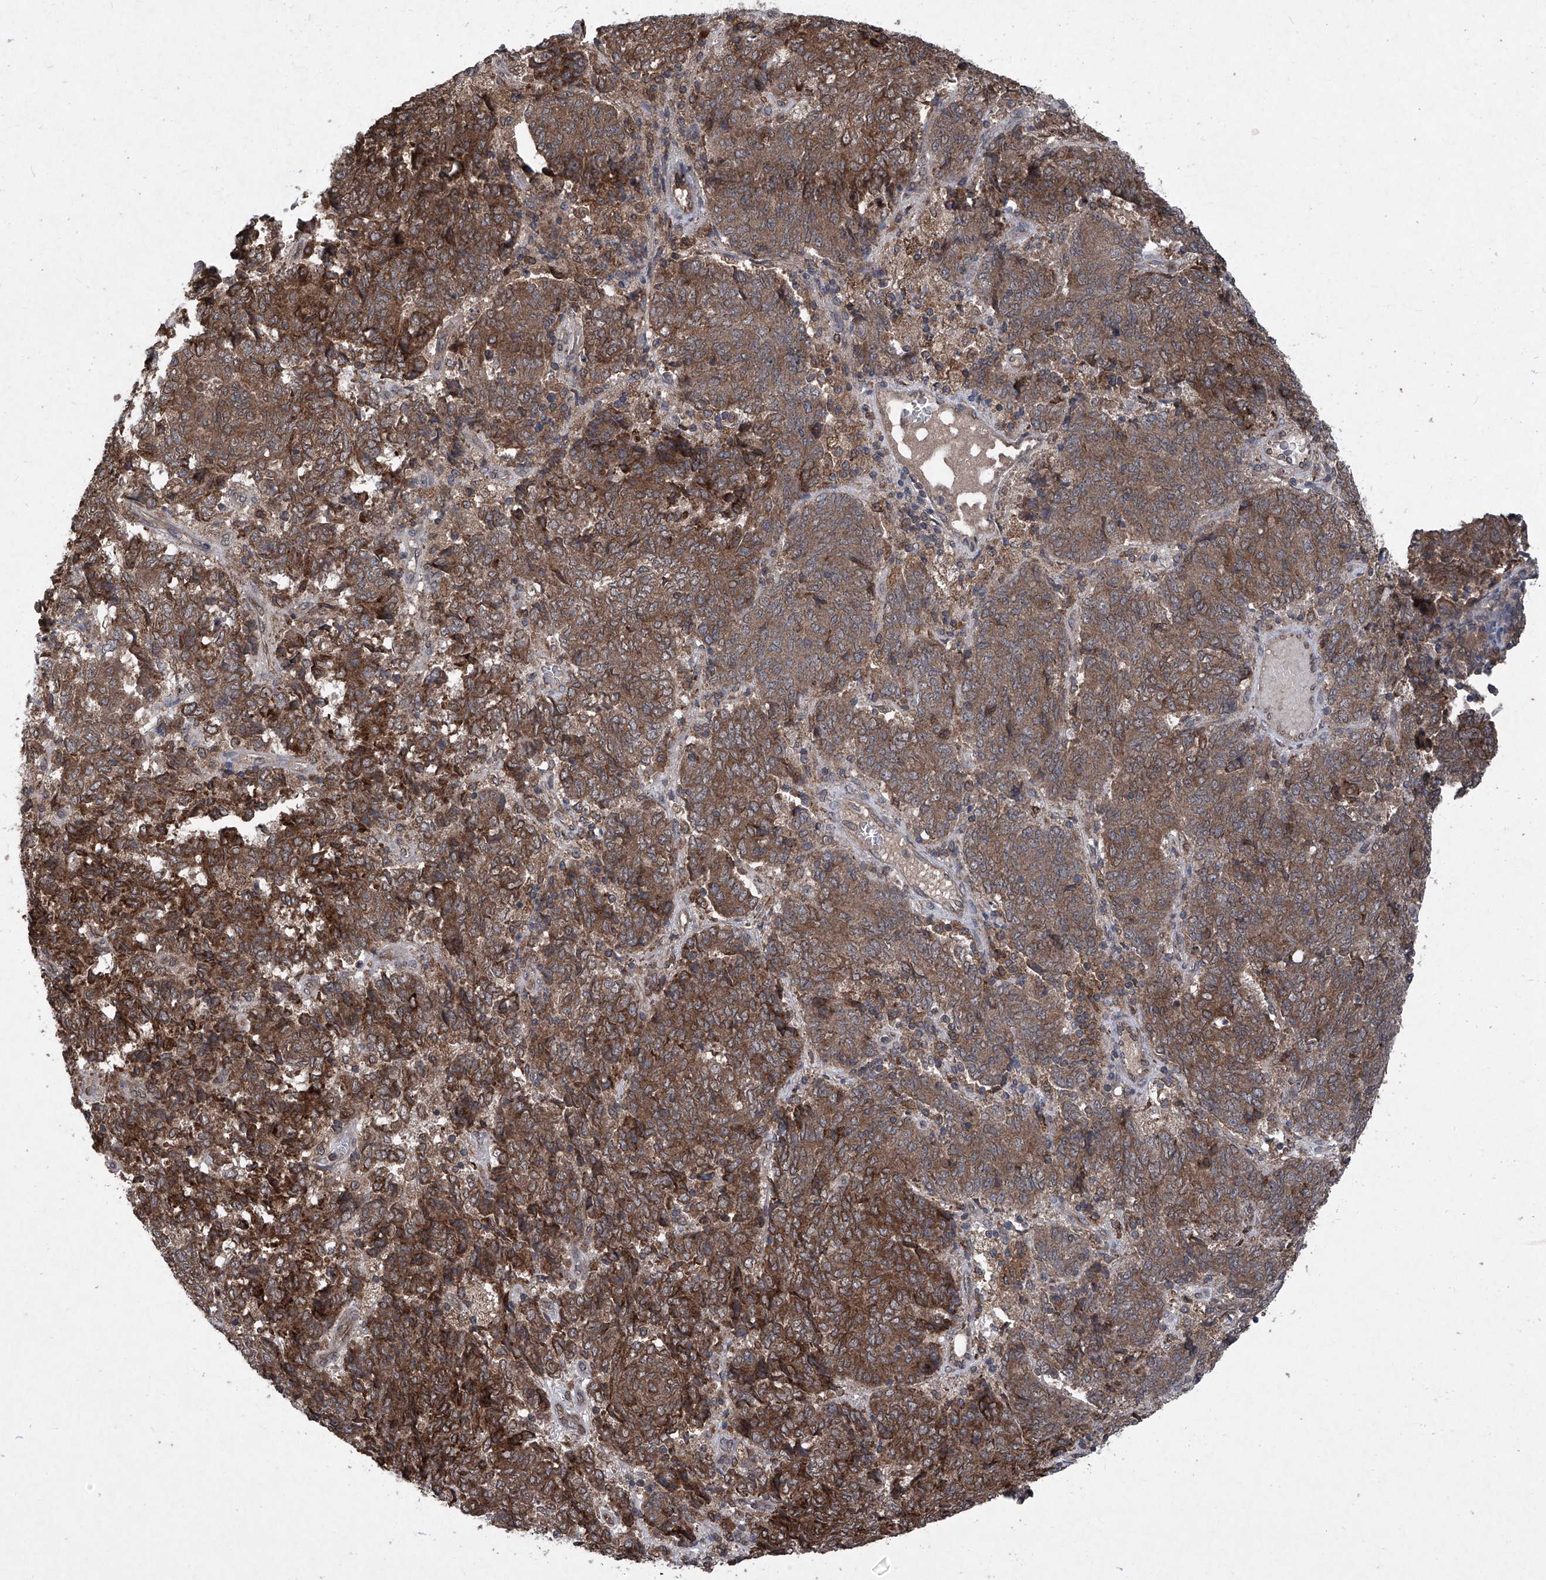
{"staining": {"intensity": "moderate", "quantity": ">75%", "location": "cytoplasmic/membranous"}, "tissue": "endometrial cancer", "cell_type": "Tumor cells", "image_type": "cancer", "snomed": [{"axis": "morphology", "description": "Adenocarcinoma, NOS"}, {"axis": "topography", "description": "Endometrium"}], "caption": "DAB immunohistochemical staining of human adenocarcinoma (endometrial) shows moderate cytoplasmic/membranous protein staining in about >75% of tumor cells.", "gene": "SUMF2", "patient": {"sex": "female", "age": 80}}